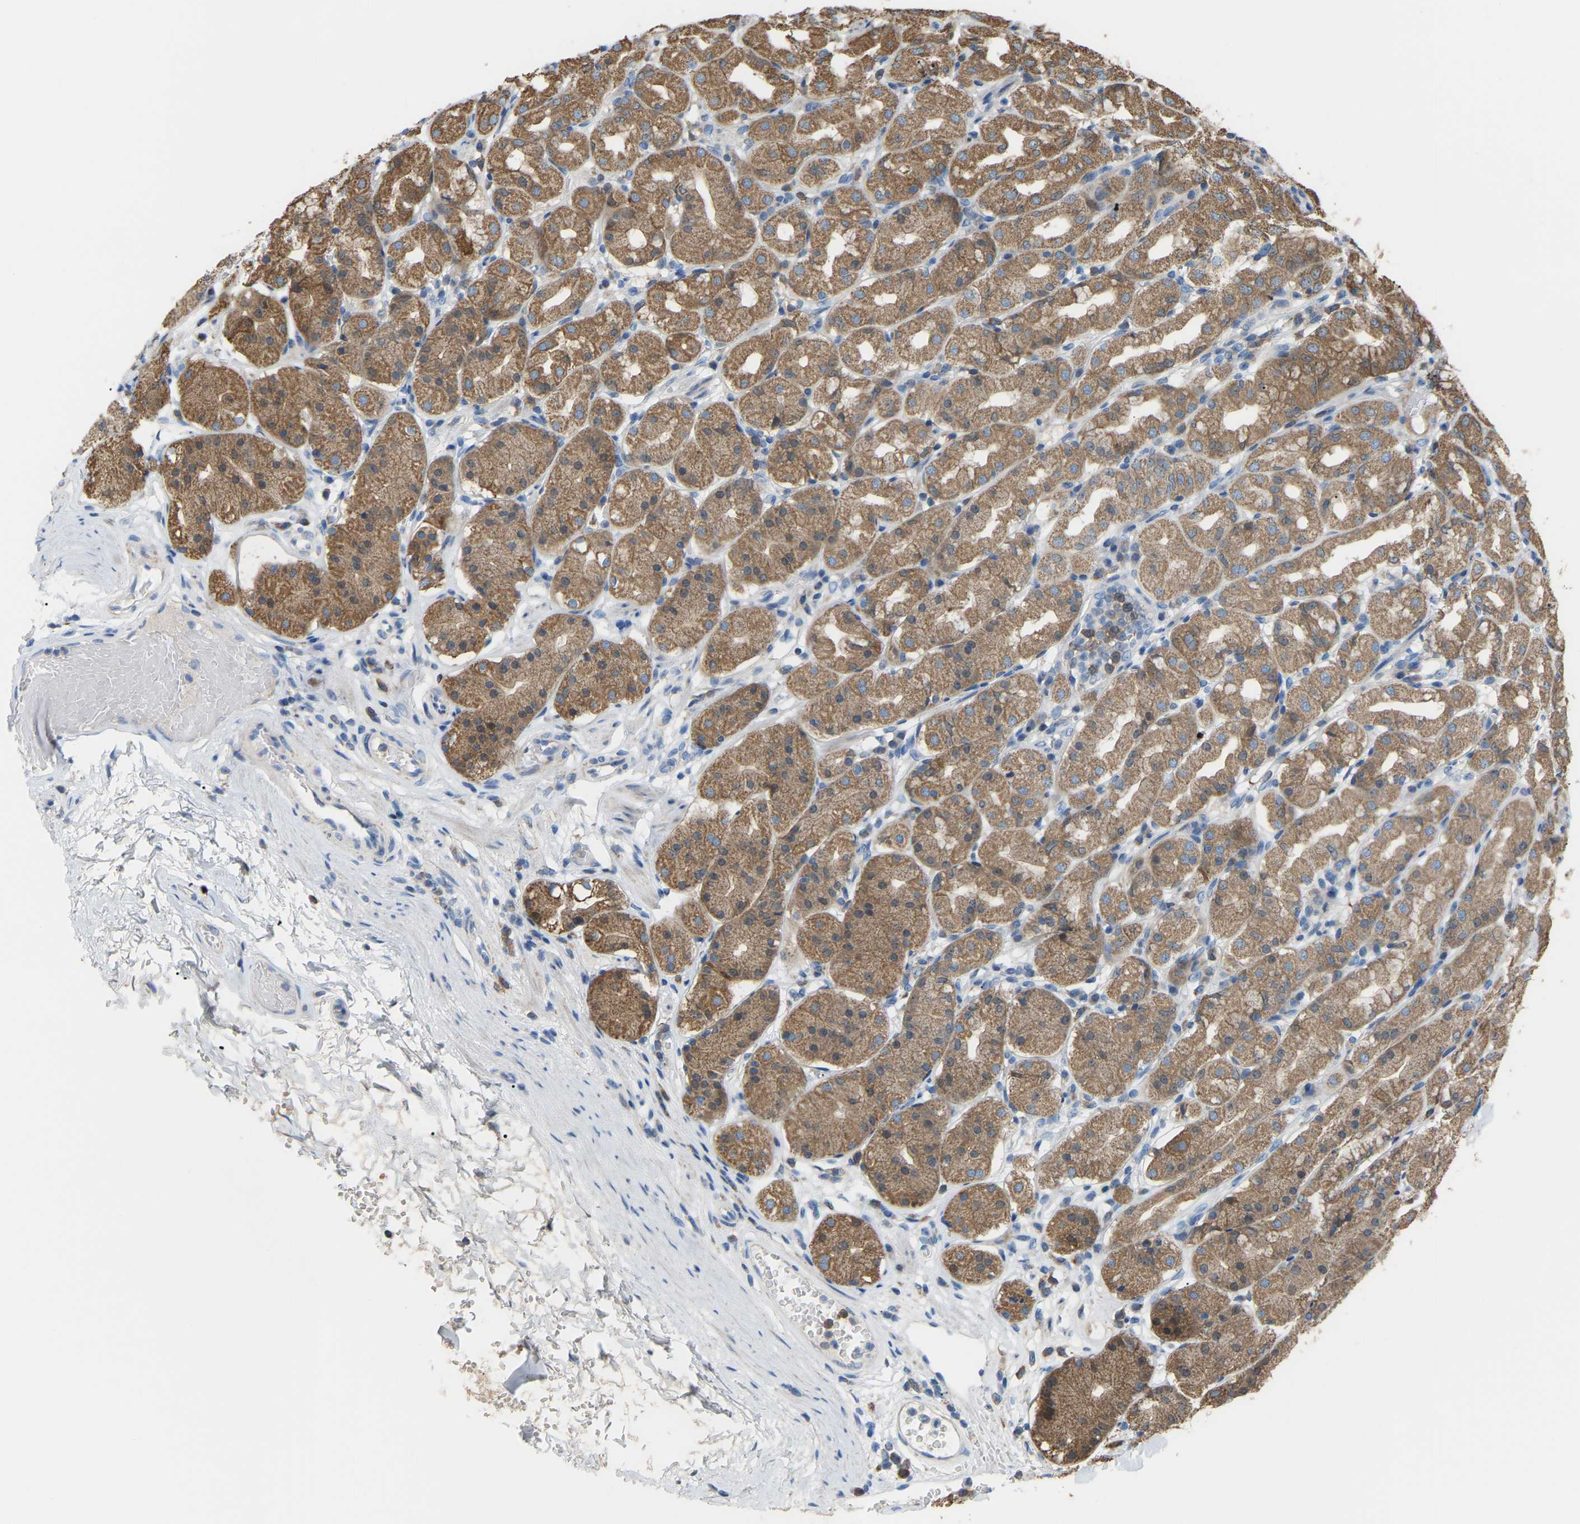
{"staining": {"intensity": "moderate", "quantity": ">75%", "location": "cytoplasmic/membranous"}, "tissue": "stomach", "cell_type": "Glandular cells", "image_type": "normal", "snomed": [{"axis": "morphology", "description": "Normal tissue, NOS"}, {"axis": "topography", "description": "Stomach"}, {"axis": "topography", "description": "Stomach, lower"}], "caption": "Protein staining displays moderate cytoplasmic/membranous positivity in approximately >75% of glandular cells in normal stomach.", "gene": "CROT", "patient": {"sex": "female", "age": 56}}